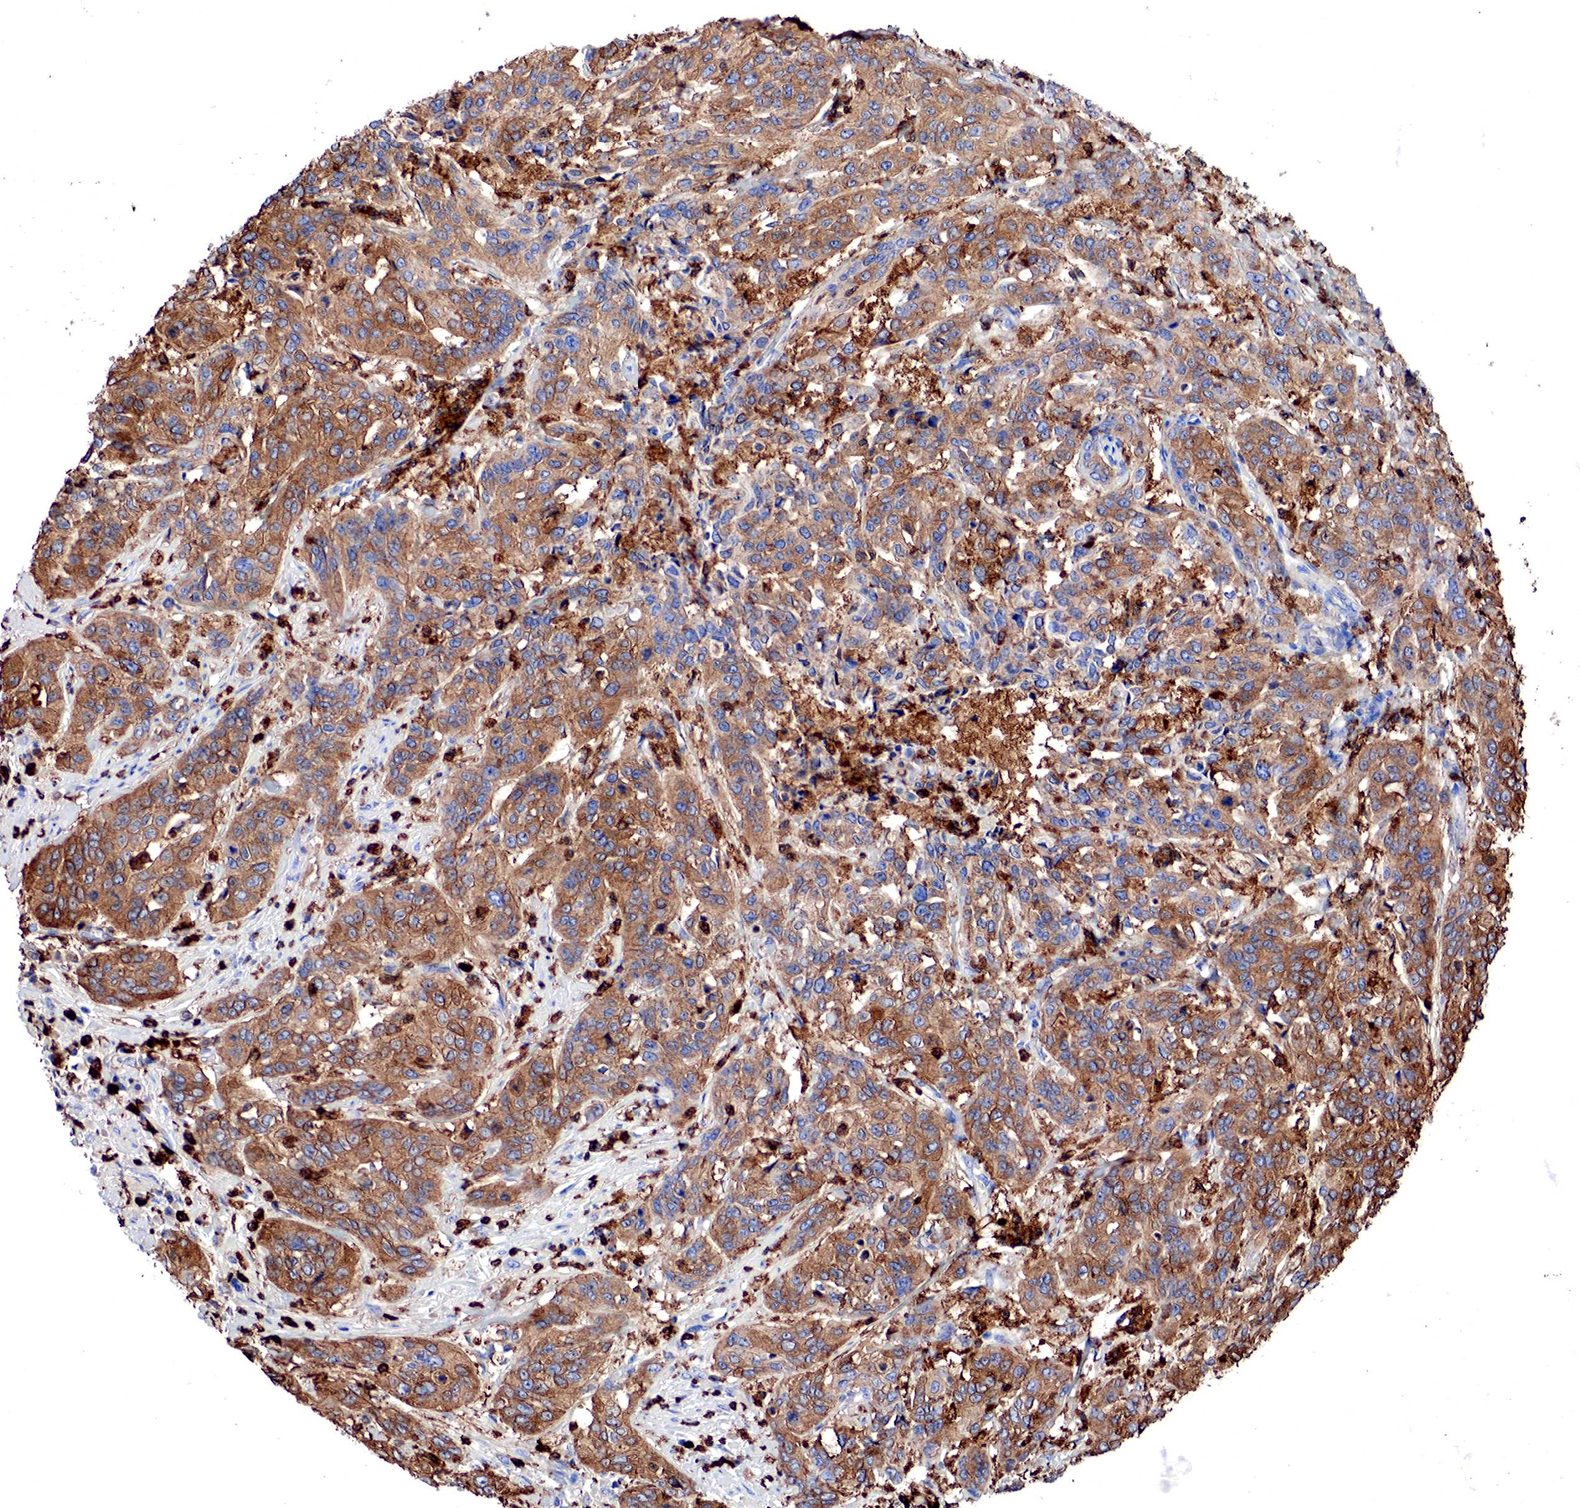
{"staining": {"intensity": "moderate", "quantity": ">75%", "location": "cytoplasmic/membranous"}, "tissue": "cervical cancer", "cell_type": "Tumor cells", "image_type": "cancer", "snomed": [{"axis": "morphology", "description": "Squamous cell carcinoma, NOS"}, {"axis": "topography", "description": "Cervix"}], "caption": "Squamous cell carcinoma (cervical) tissue reveals moderate cytoplasmic/membranous positivity in about >75% of tumor cells", "gene": "G6PD", "patient": {"sex": "female", "age": 41}}